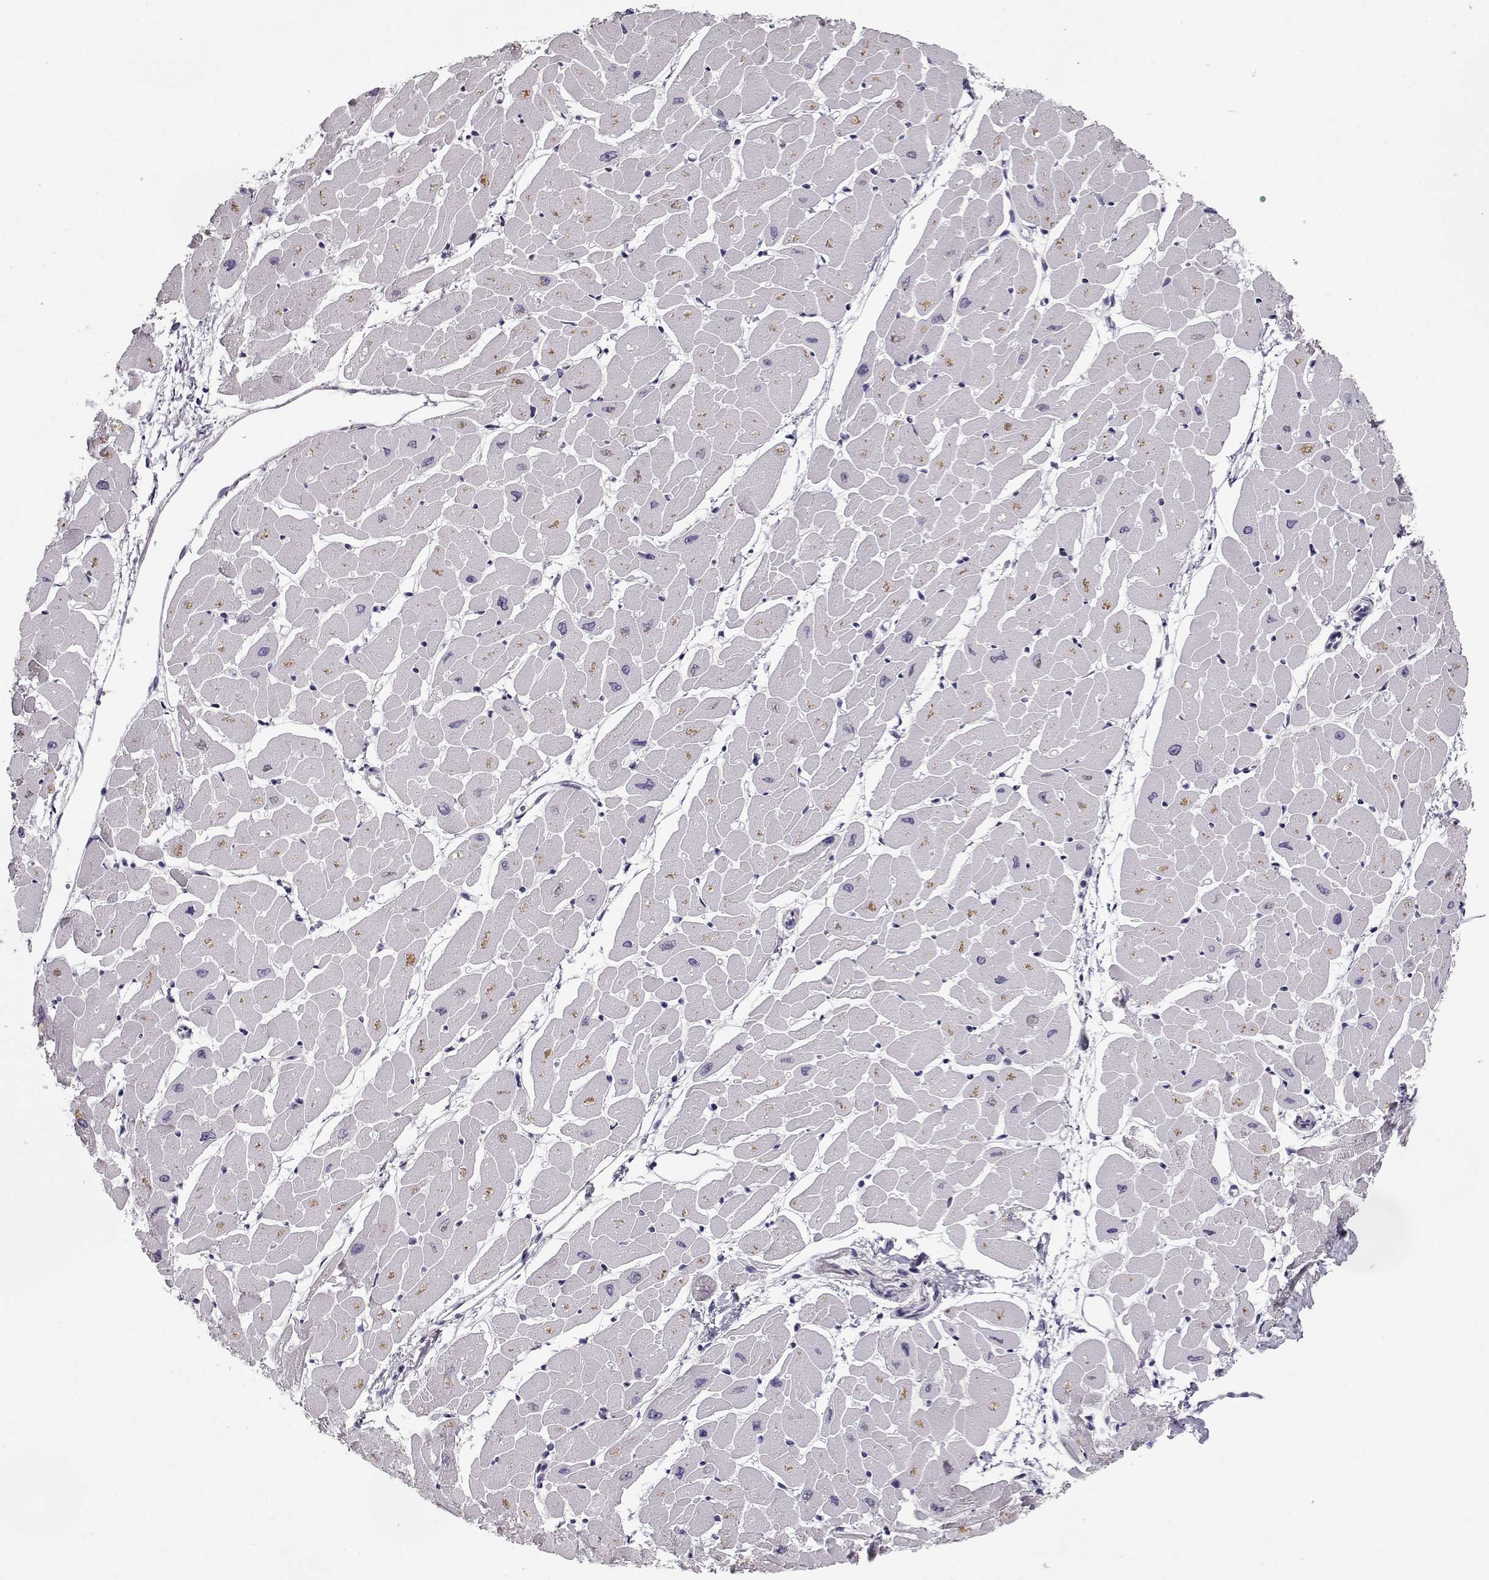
{"staining": {"intensity": "negative", "quantity": "none", "location": "none"}, "tissue": "heart muscle", "cell_type": "Cardiomyocytes", "image_type": "normal", "snomed": [{"axis": "morphology", "description": "Normal tissue, NOS"}, {"axis": "topography", "description": "Heart"}], "caption": "This is a photomicrograph of immunohistochemistry (IHC) staining of benign heart muscle, which shows no expression in cardiomyocytes.", "gene": "CCDC136", "patient": {"sex": "male", "age": 57}}